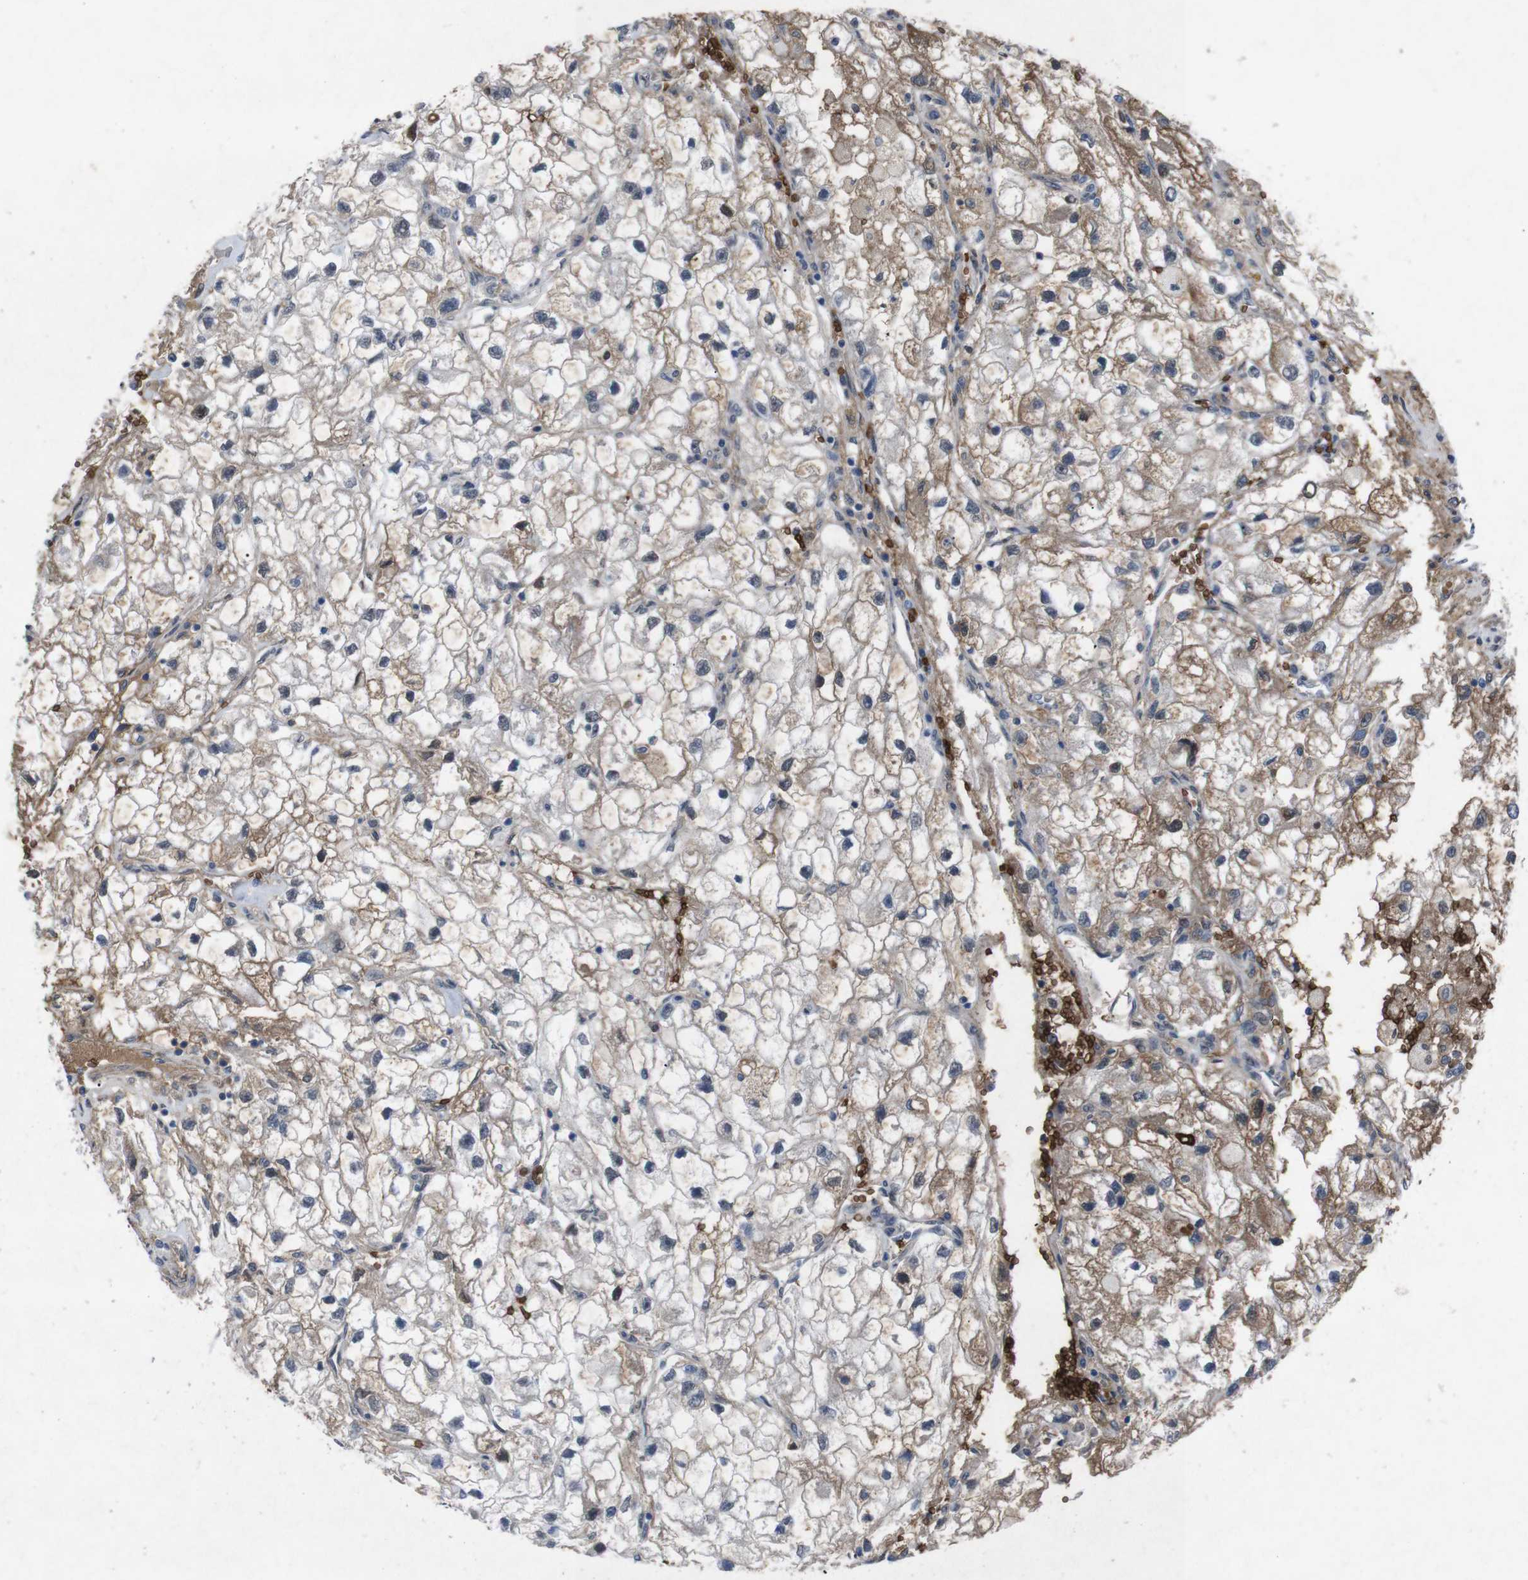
{"staining": {"intensity": "weak", "quantity": ">75%", "location": "cytoplasmic/membranous"}, "tissue": "renal cancer", "cell_type": "Tumor cells", "image_type": "cancer", "snomed": [{"axis": "morphology", "description": "Adenocarcinoma, NOS"}, {"axis": "topography", "description": "Kidney"}], "caption": "Immunohistochemistry image of neoplastic tissue: human renal cancer stained using IHC displays low levels of weak protein expression localized specifically in the cytoplasmic/membranous of tumor cells, appearing as a cytoplasmic/membranous brown color.", "gene": "SPTB", "patient": {"sex": "female", "age": 70}}